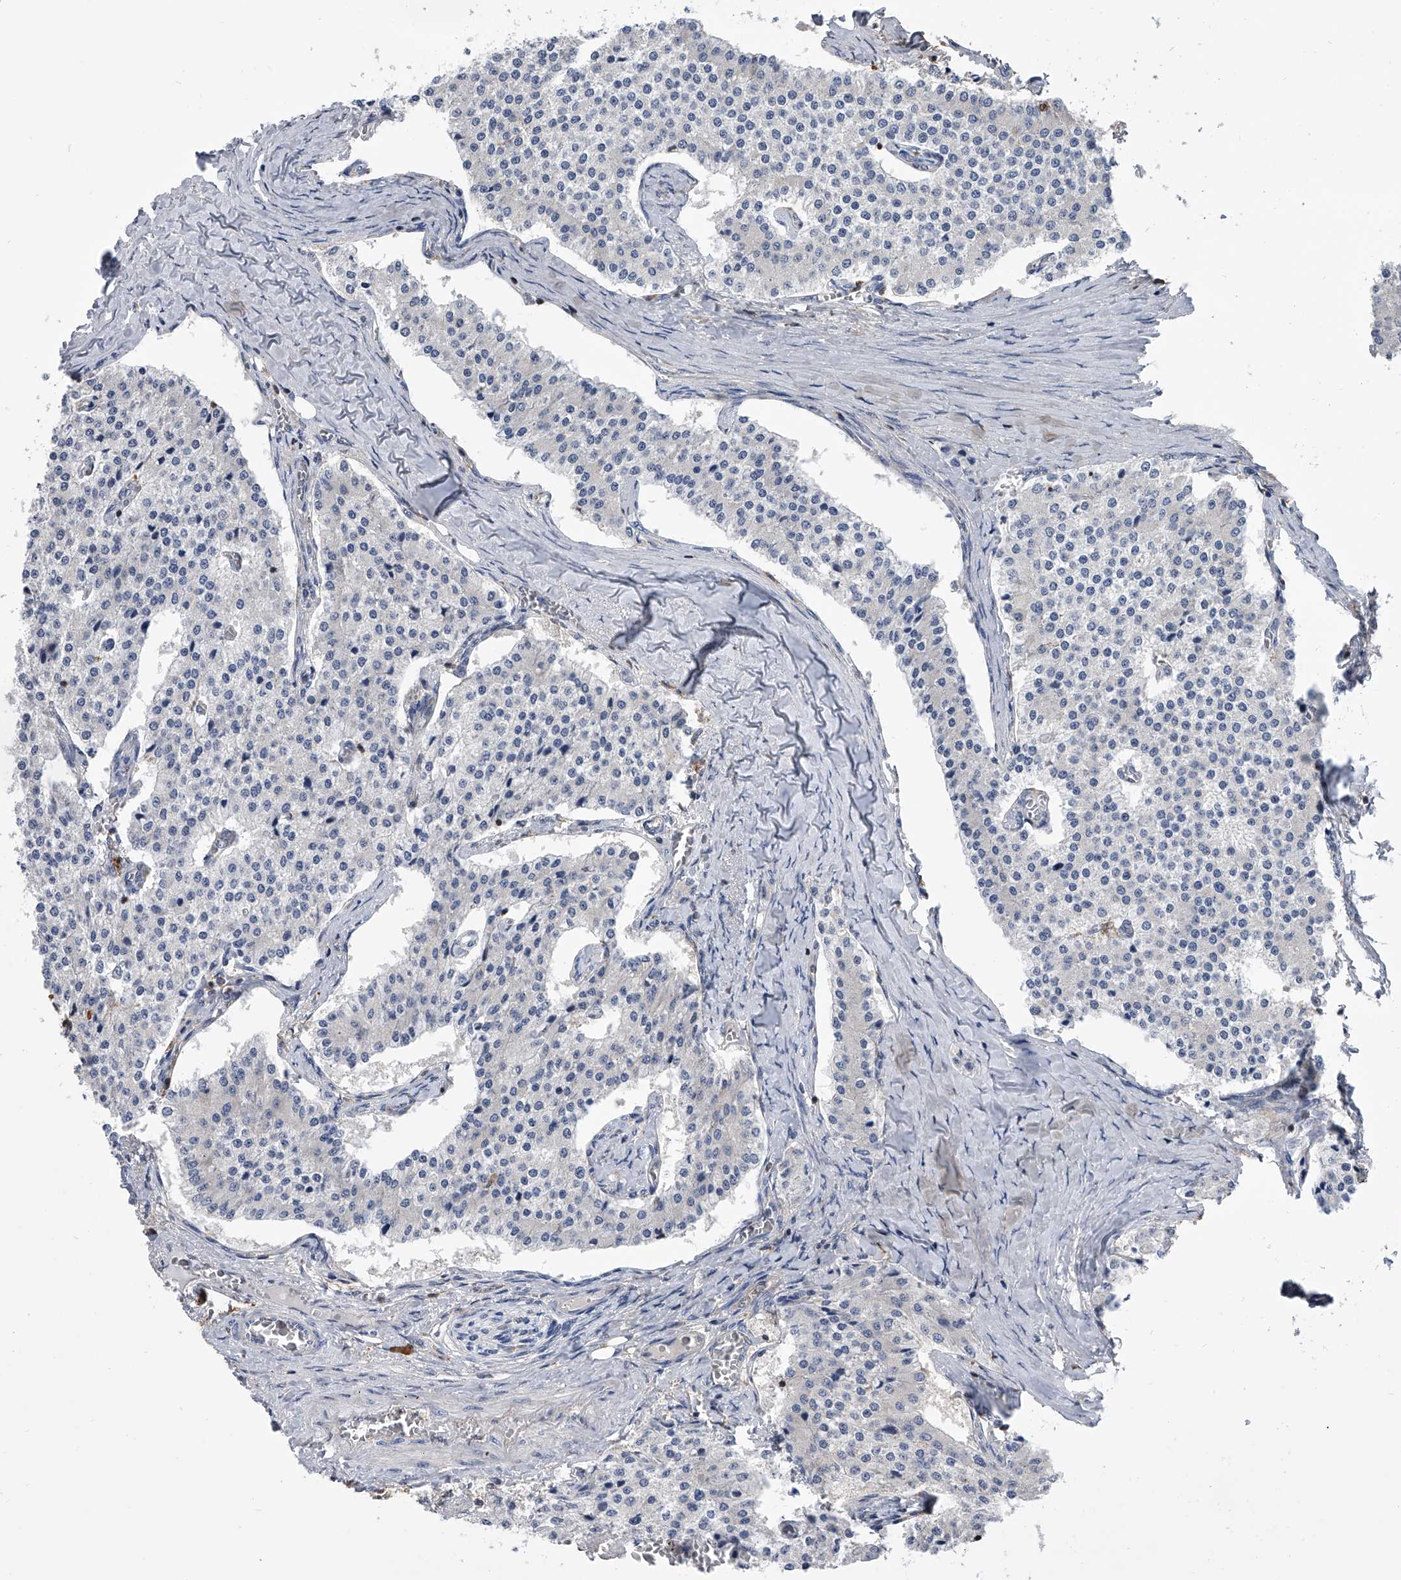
{"staining": {"intensity": "negative", "quantity": "none", "location": "none"}, "tissue": "carcinoid", "cell_type": "Tumor cells", "image_type": "cancer", "snomed": [{"axis": "morphology", "description": "Carcinoid, malignant, NOS"}, {"axis": "topography", "description": "Colon"}], "caption": "A micrograph of malignant carcinoid stained for a protein displays no brown staining in tumor cells.", "gene": "SERPINB9", "patient": {"sex": "female", "age": 52}}